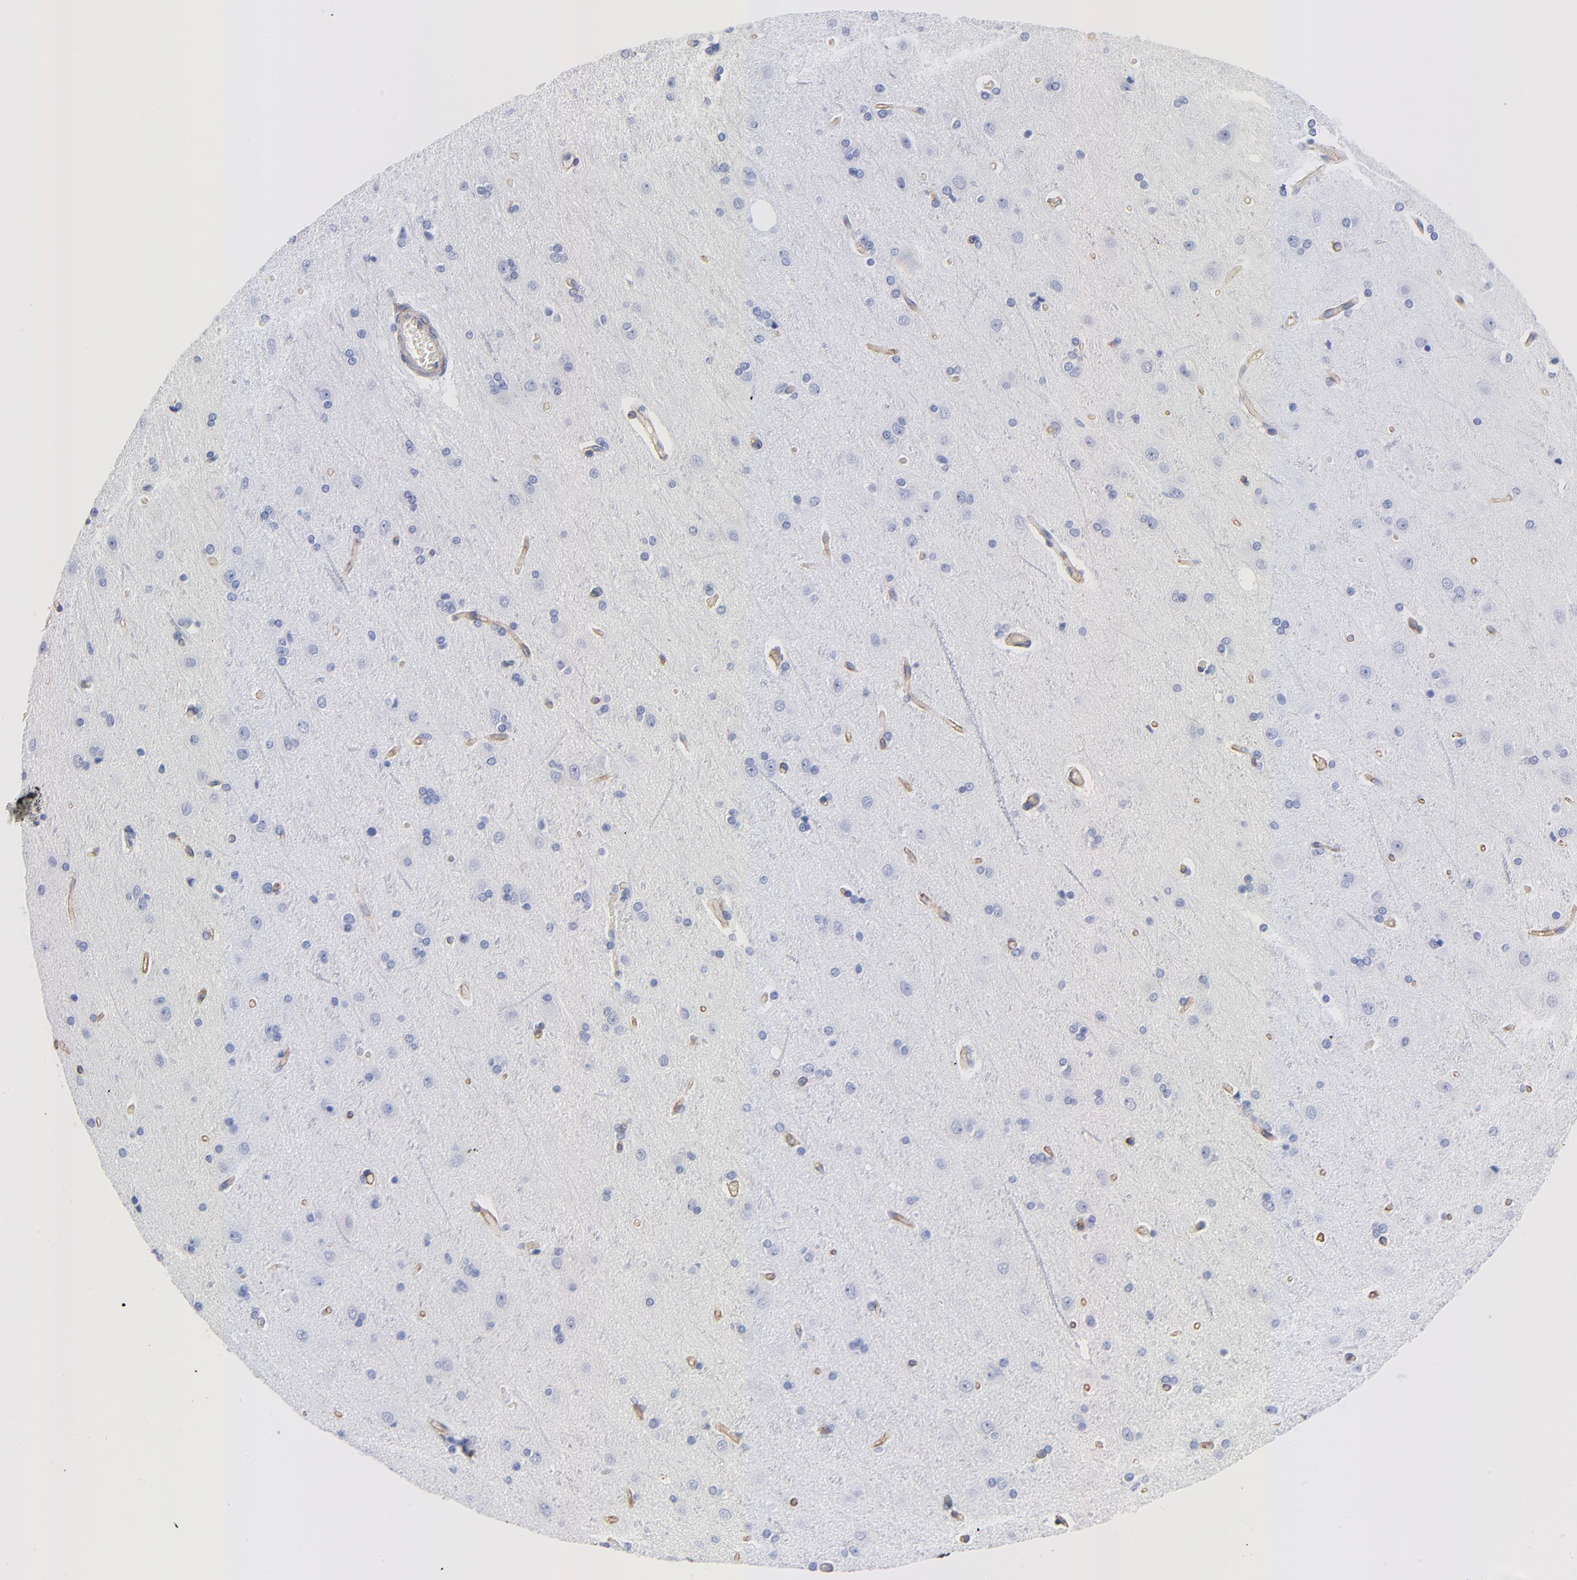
{"staining": {"intensity": "moderate", "quantity": ">75%", "location": "cytoplasmic/membranous"}, "tissue": "cerebral cortex", "cell_type": "Endothelial cells", "image_type": "normal", "snomed": [{"axis": "morphology", "description": "Normal tissue, NOS"}, {"axis": "topography", "description": "Cerebral cortex"}], "caption": "A photomicrograph of cerebral cortex stained for a protein shows moderate cytoplasmic/membranous brown staining in endothelial cells.", "gene": "CAV1", "patient": {"sex": "female", "age": 54}}